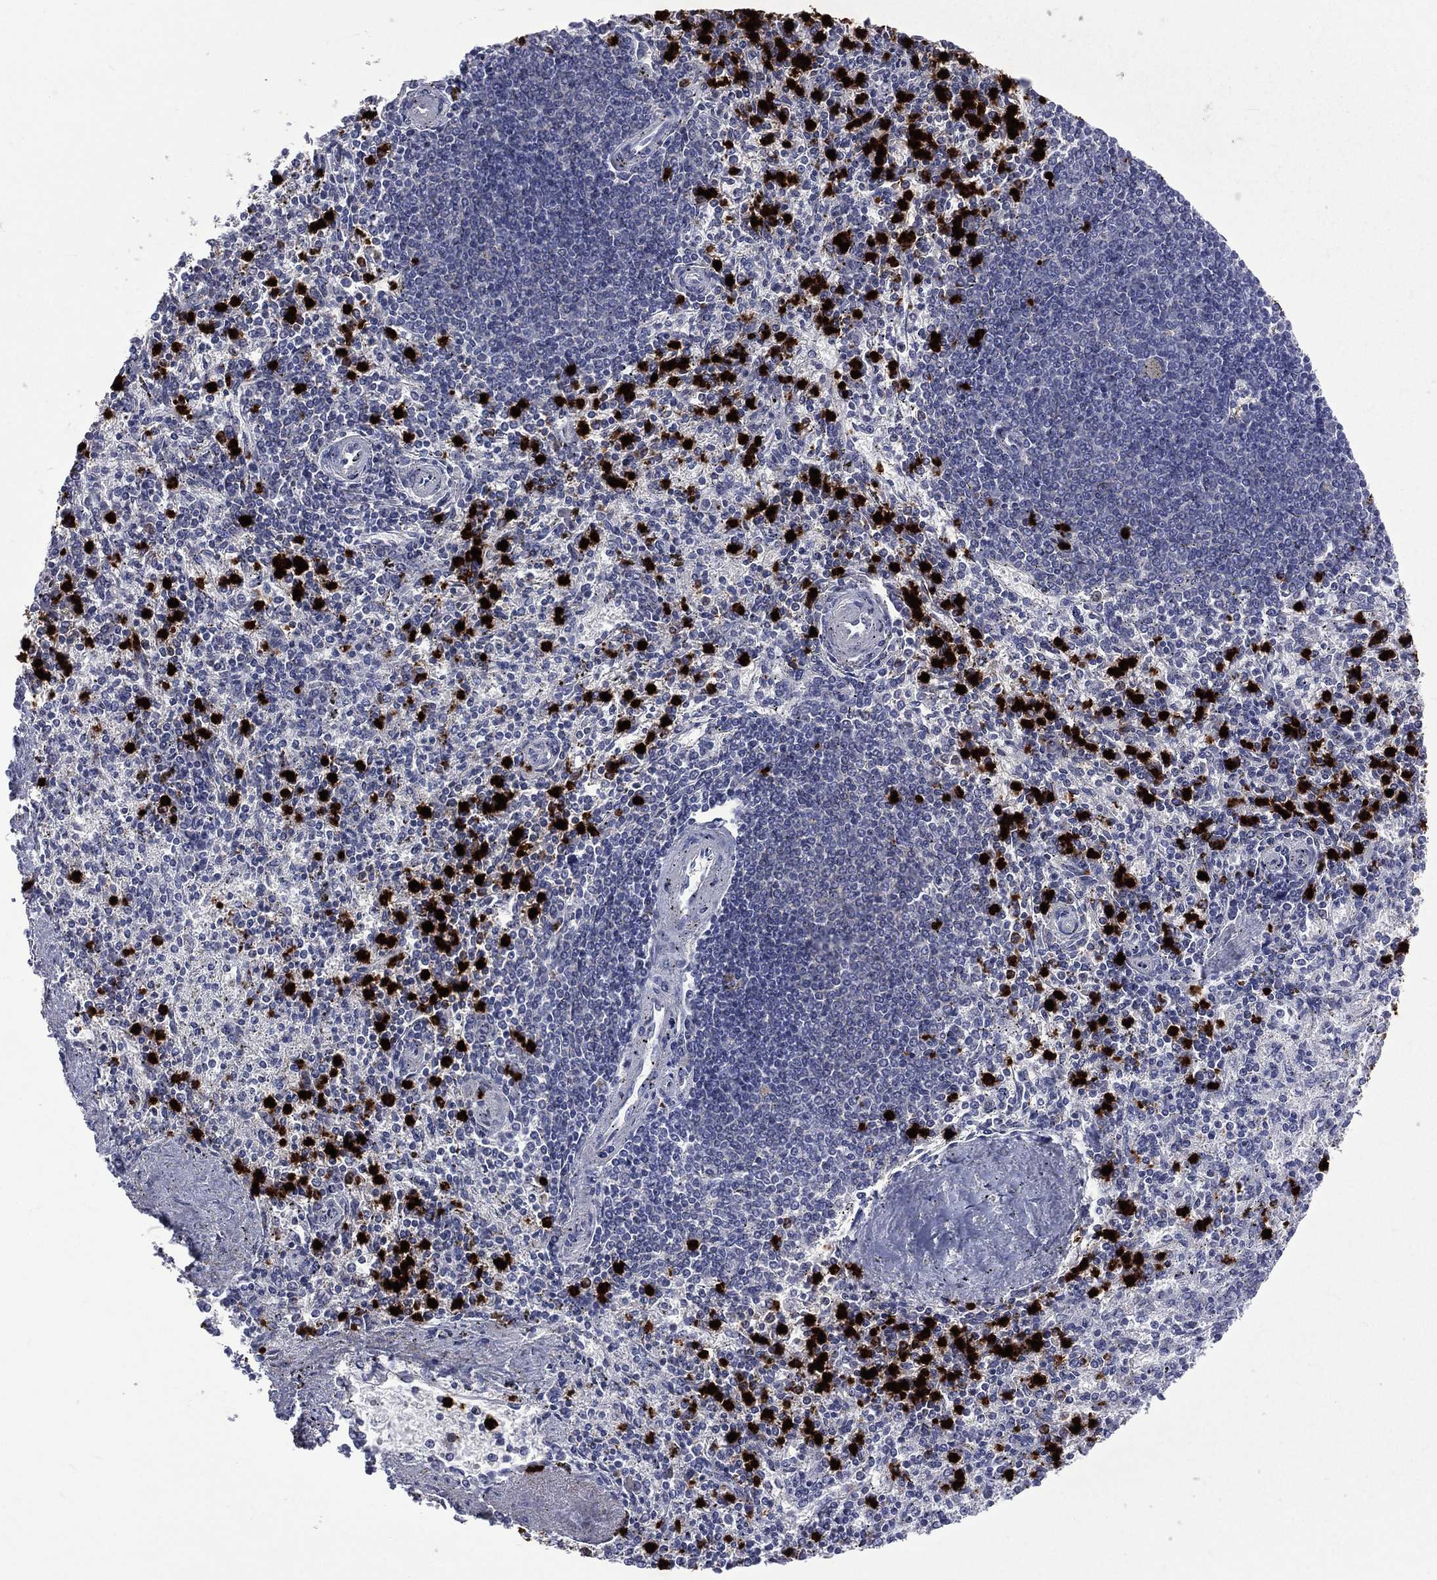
{"staining": {"intensity": "negative", "quantity": "none", "location": "none"}, "tissue": "spleen", "cell_type": "Cells in red pulp", "image_type": "normal", "snomed": [{"axis": "morphology", "description": "Normal tissue, NOS"}, {"axis": "topography", "description": "Spleen"}], "caption": "High power microscopy photomicrograph of an immunohistochemistry photomicrograph of benign spleen, revealing no significant positivity in cells in red pulp.", "gene": "ELANE", "patient": {"sex": "female", "age": 37}}